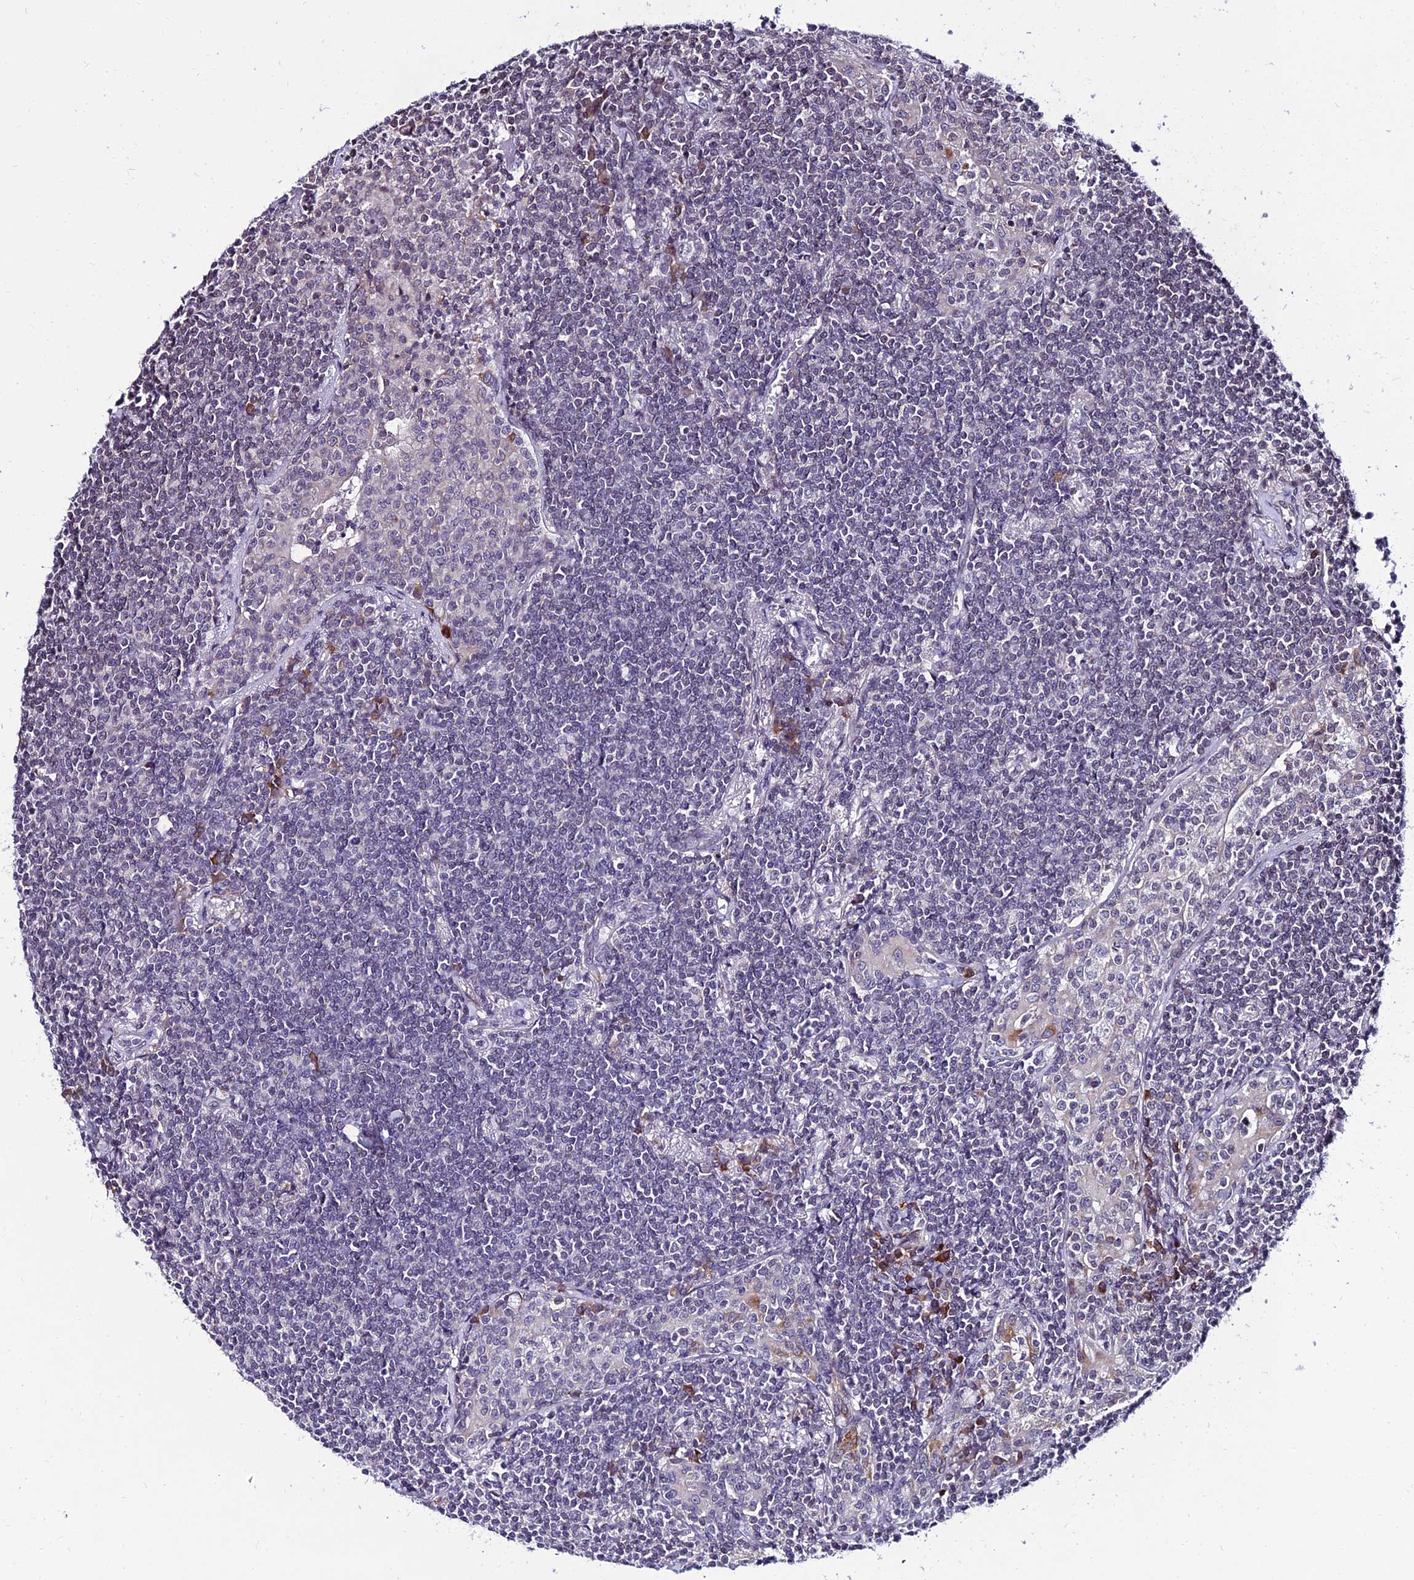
{"staining": {"intensity": "negative", "quantity": "none", "location": "none"}, "tissue": "lymphoma", "cell_type": "Tumor cells", "image_type": "cancer", "snomed": [{"axis": "morphology", "description": "Malignant lymphoma, non-Hodgkin's type, Low grade"}, {"axis": "topography", "description": "Lung"}], "caption": "Tumor cells are negative for protein expression in human lymphoma.", "gene": "CDNF", "patient": {"sex": "female", "age": 71}}